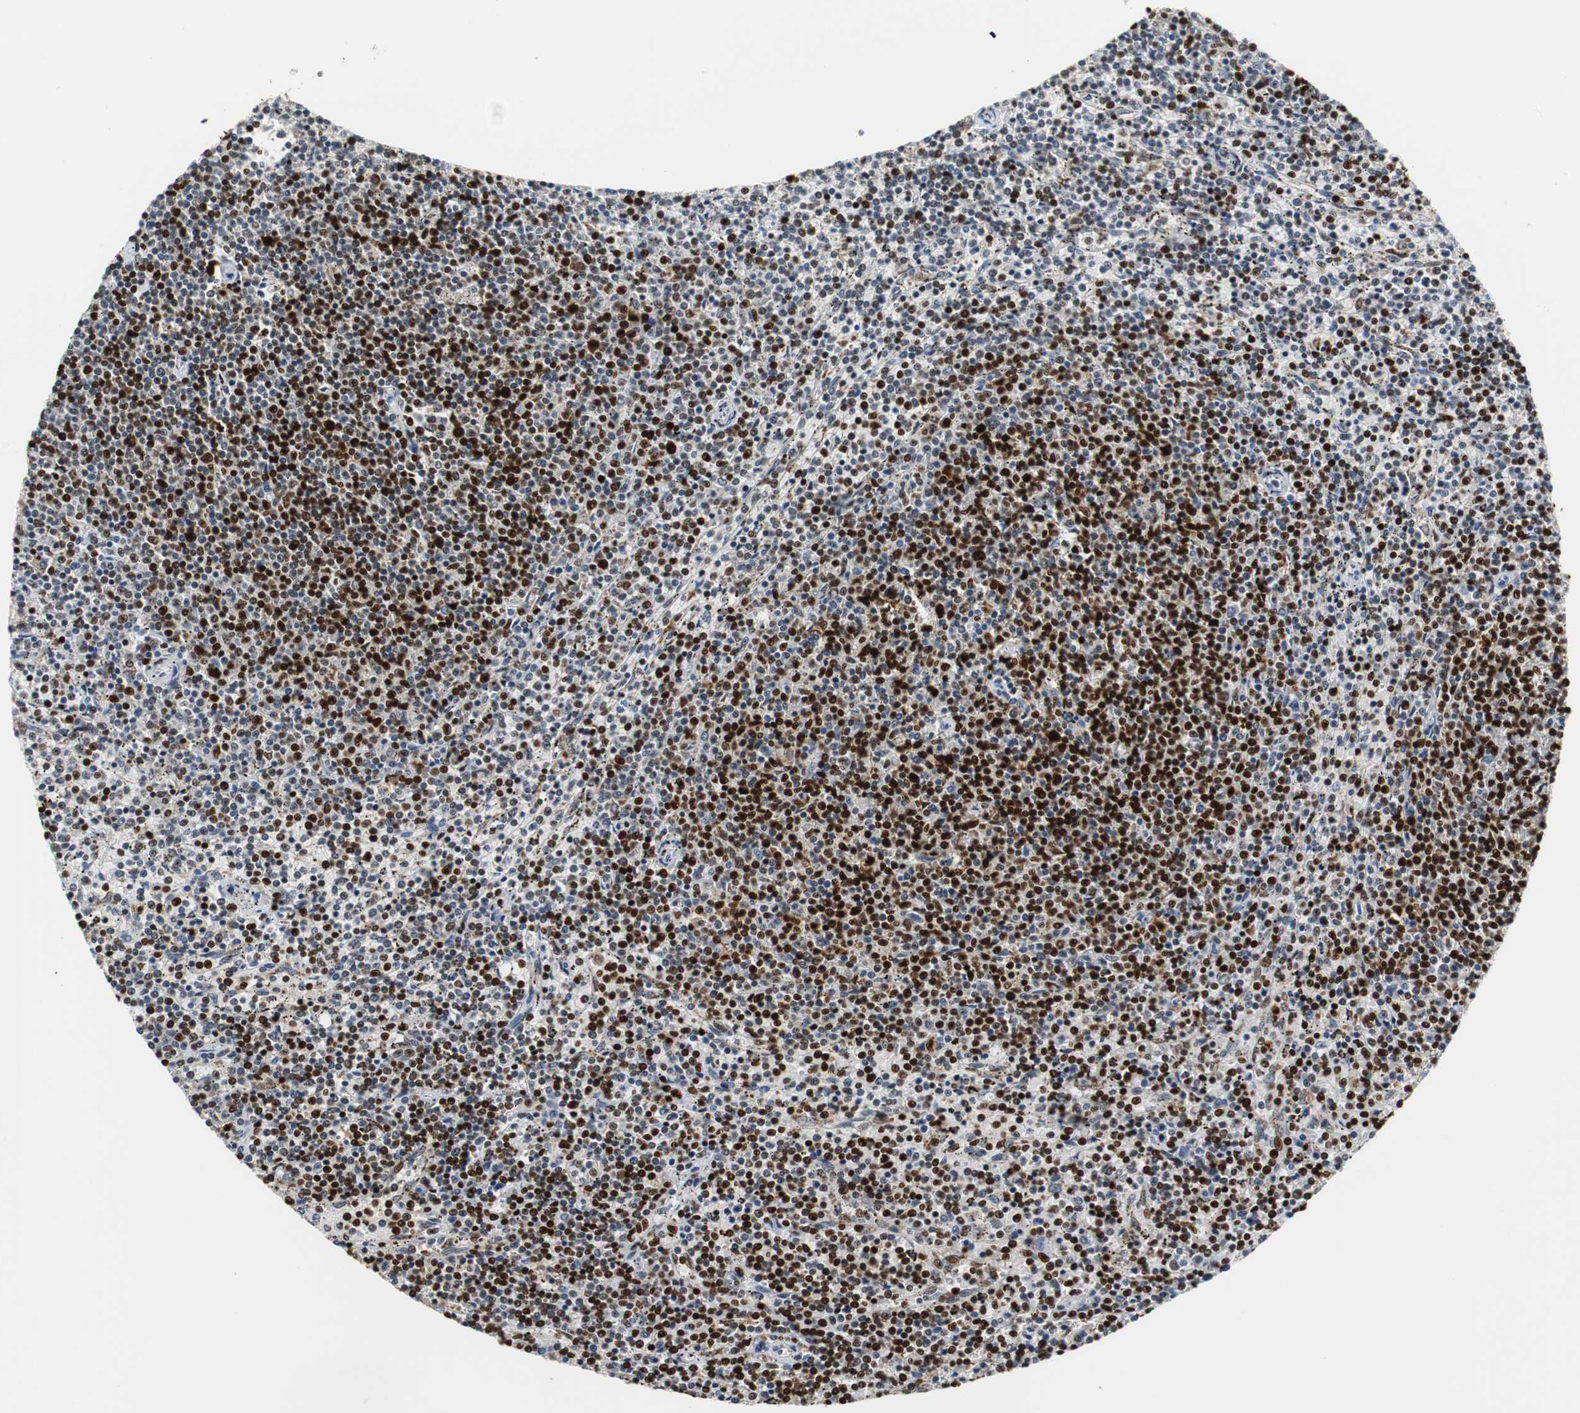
{"staining": {"intensity": "strong", "quantity": ">75%", "location": "nuclear"}, "tissue": "lymphoma", "cell_type": "Tumor cells", "image_type": "cancer", "snomed": [{"axis": "morphology", "description": "Malignant lymphoma, non-Hodgkin's type, Low grade"}, {"axis": "topography", "description": "Spleen"}], "caption": "High-power microscopy captured an immunohistochemistry micrograph of malignant lymphoma, non-Hodgkin's type (low-grade), revealing strong nuclear staining in approximately >75% of tumor cells.", "gene": "HDAC1", "patient": {"sex": "female", "age": 50}}